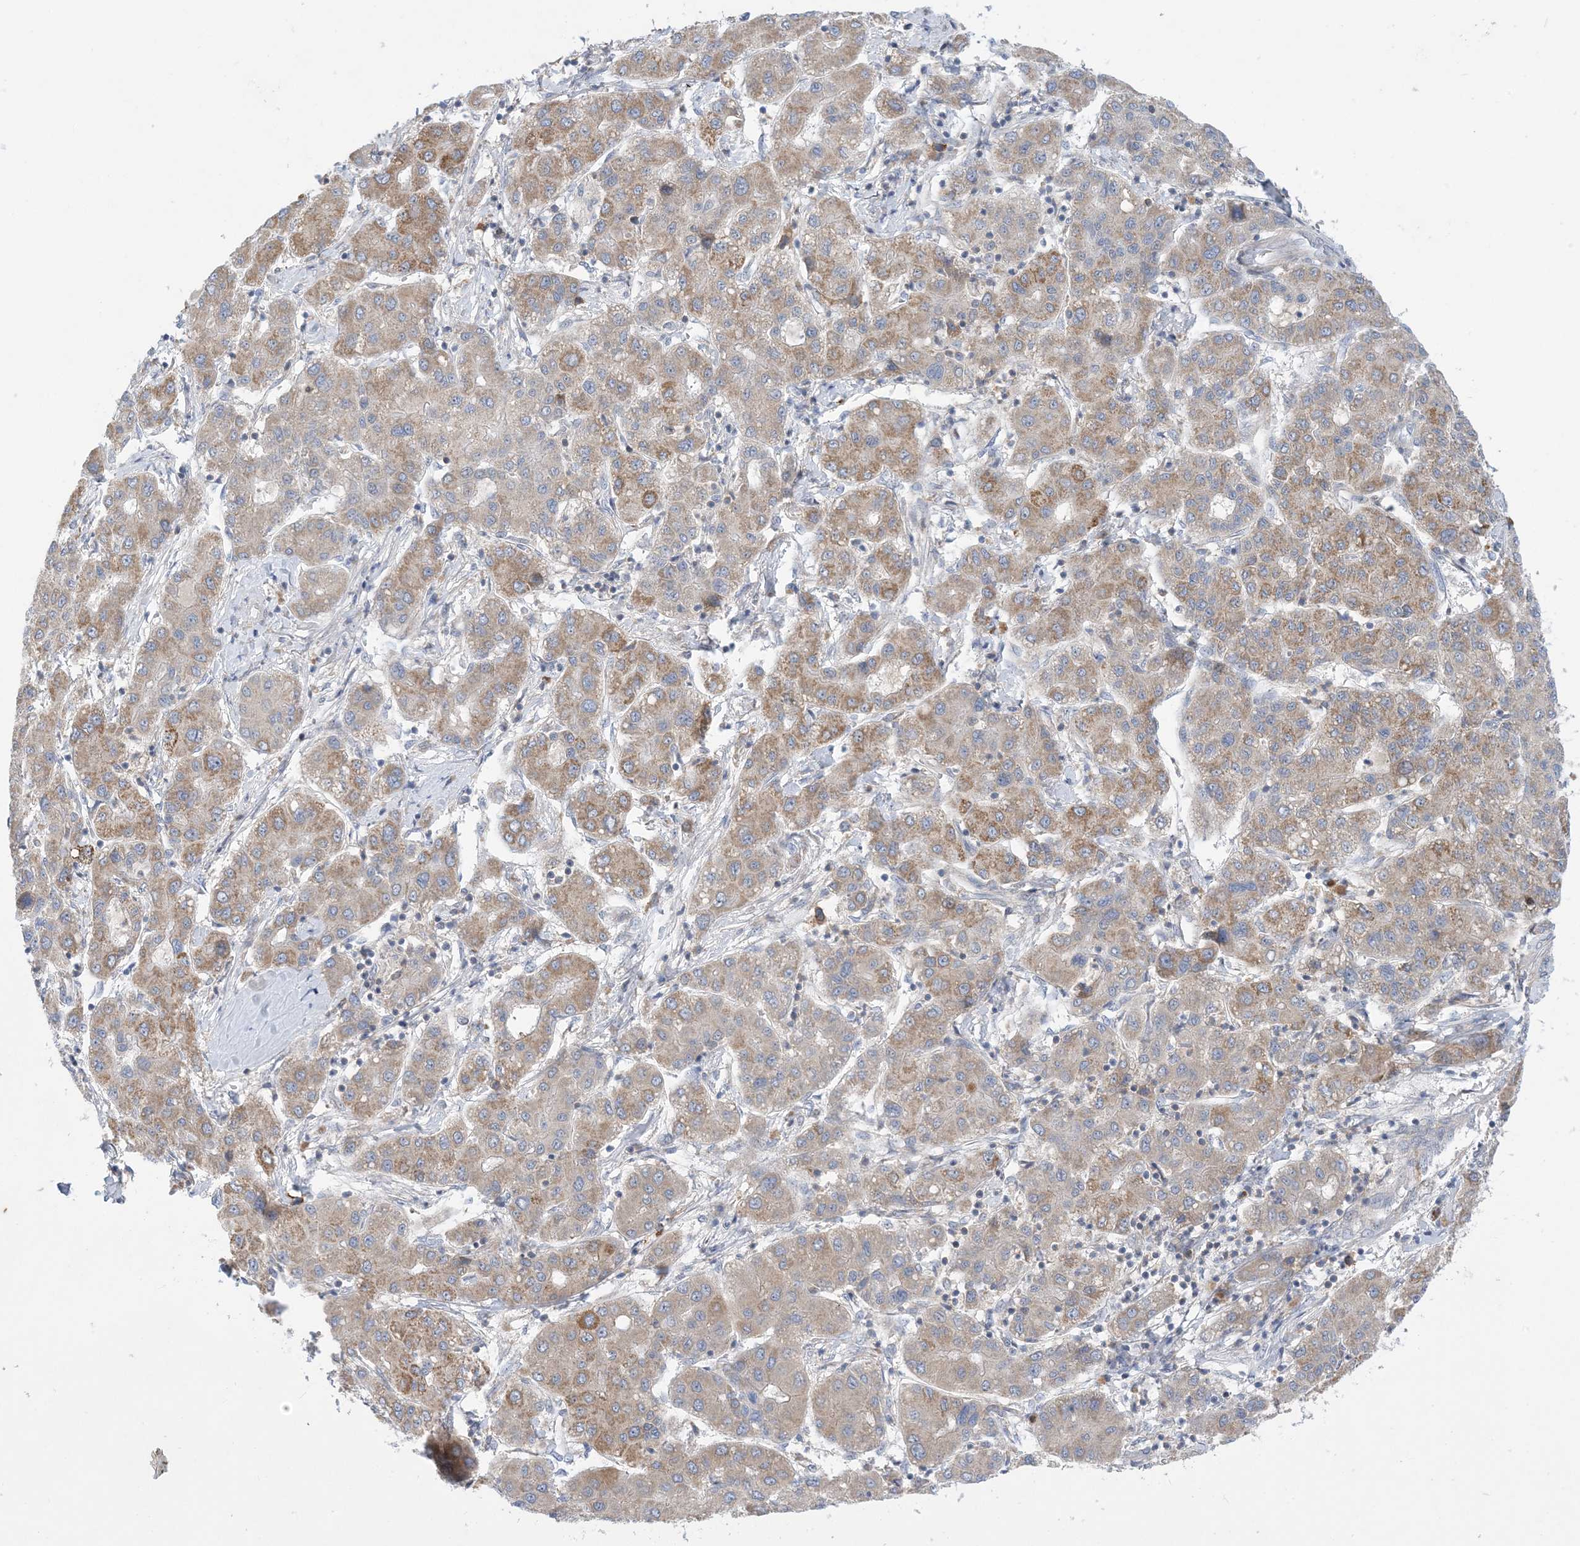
{"staining": {"intensity": "moderate", "quantity": "<25%", "location": "cytoplasmic/membranous"}, "tissue": "liver cancer", "cell_type": "Tumor cells", "image_type": "cancer", "snomed": [{"axis": "morphology", "description": "Carcinoma, Hepatocellular, NOS"}, {"axis": "topography", "description": "Liver"}], "caption": "IHC micrograph of liver hepatocellular carcinoma stained for a protein (brown), which displays low levels of moderate cytoplasmic/membranous positivity in approximately <25% of tumor cells.", "gene": "AOC1", "patient": {"sex": "male", "age": 65}}